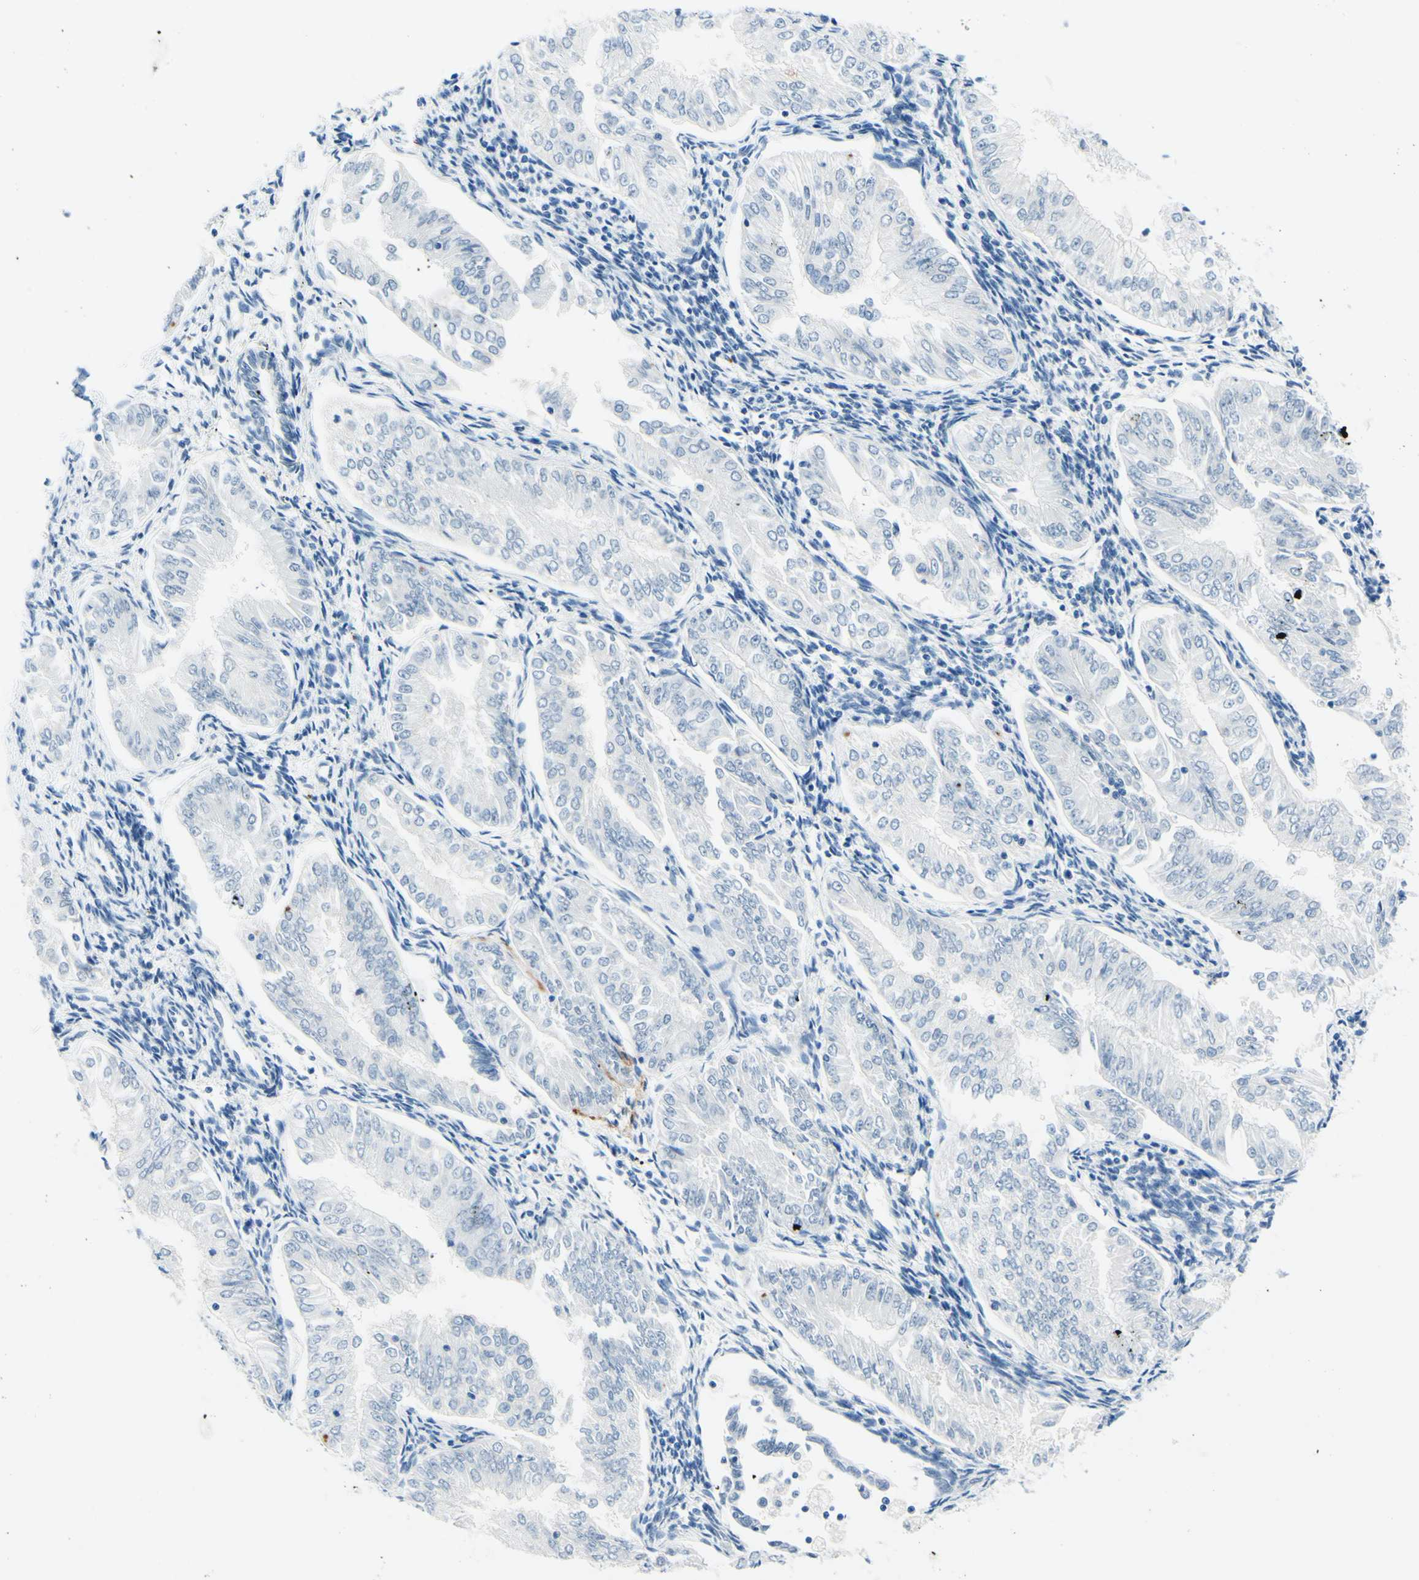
{"staining": {"intensity": "negative", "quantity": "none", "location": "none"}, "tissue": "endometrial cancer", "cell_type": "Tumor cells", "image_type": "cancer", "snomed": [{"axis": "morphology", "description": "Adenocarcinoma, NOS"}, {"axis": "topography", "description": "Endometrium"}], "caption": "A high-resolution photomicrograph shows IHC staining of endometrial adenocarcinoma, which reveals no significant staining in tumor cells.", "gene": "PASD1", "patient": {"sex": "female", "age": 53}}